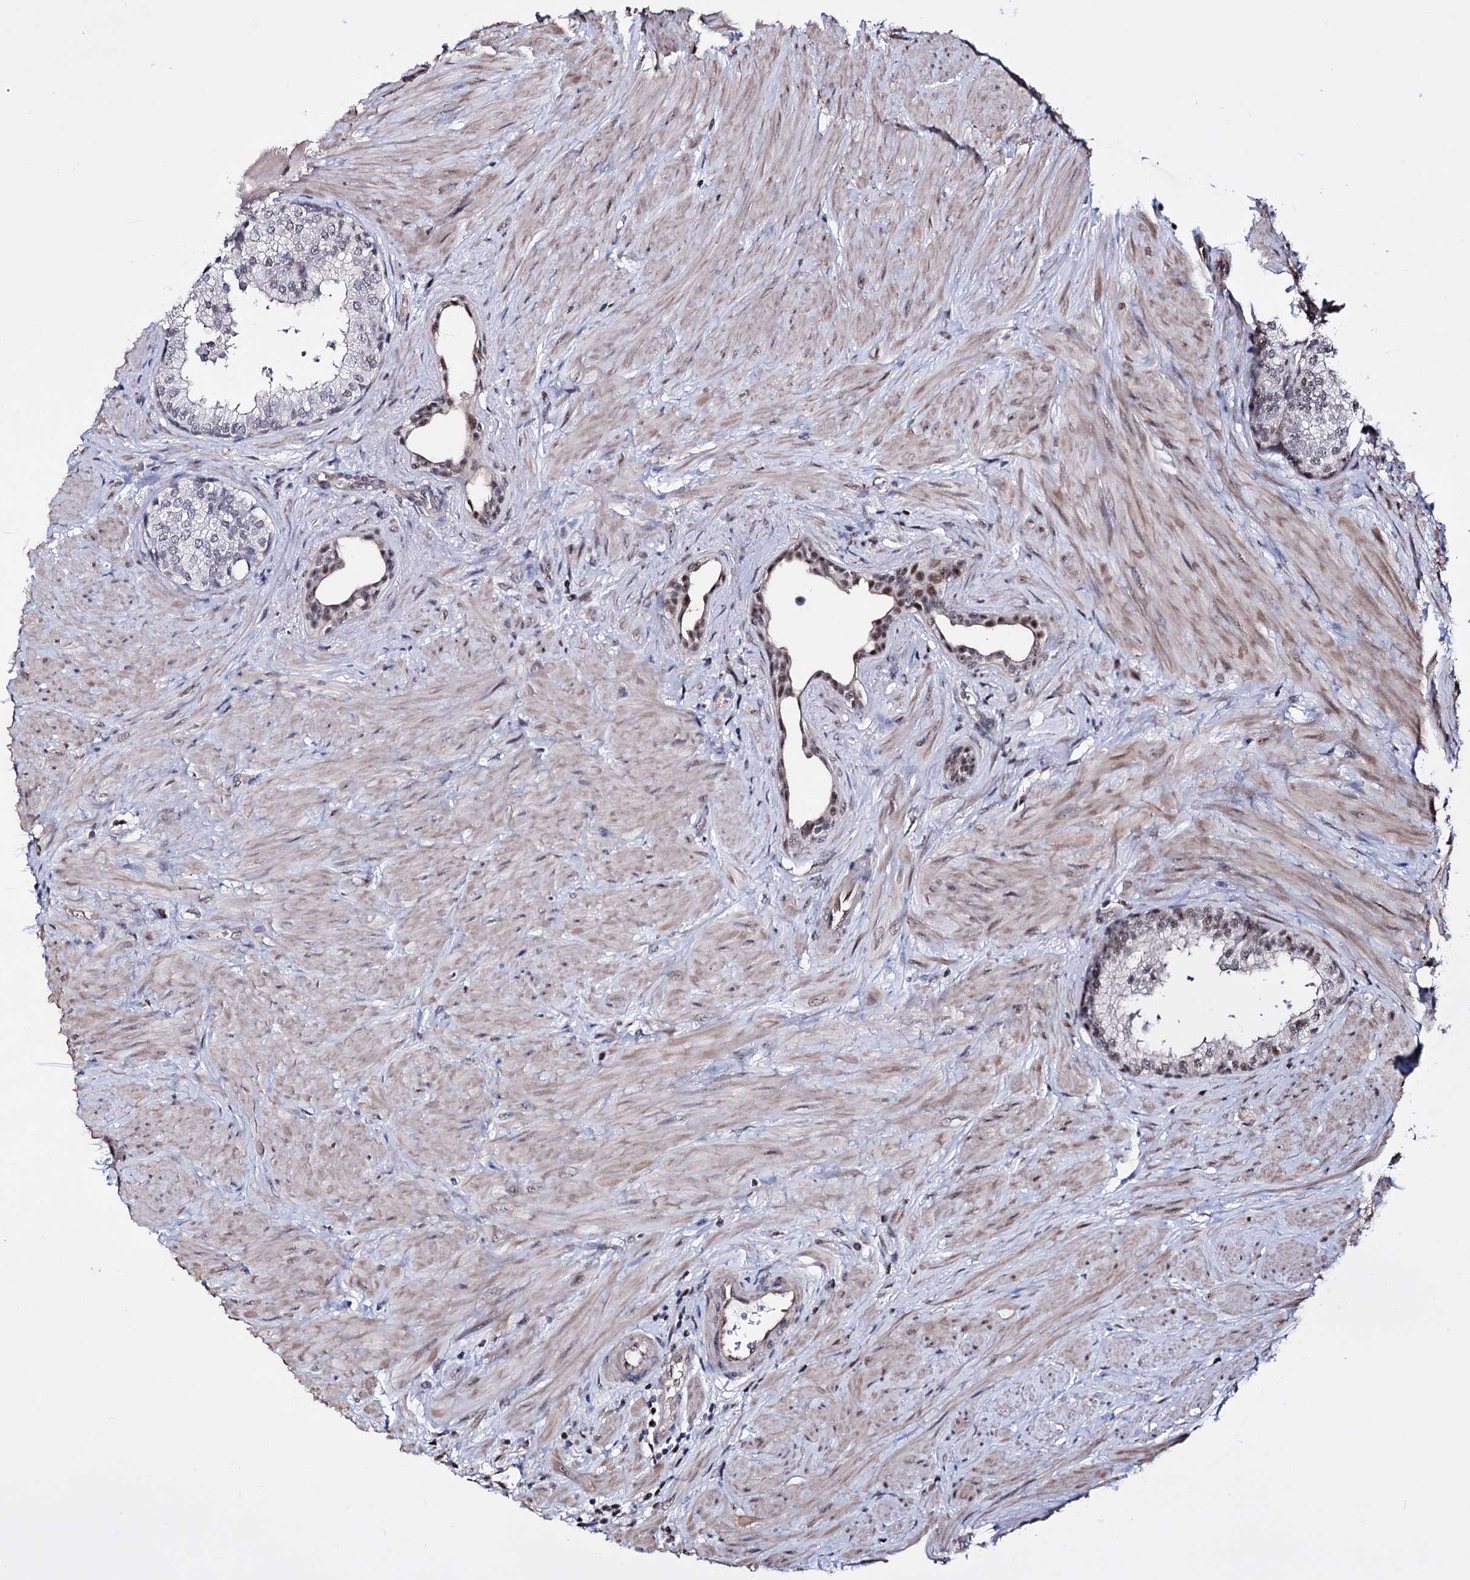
{"staining": {"intensity": "strong", "quantity": "25%-75%", "location": "nuclear"}, "tissue": "prostate", "cell_type": "Glandular cells", "image_type": "normal", "snomed": [{"axis": "morphology", "description": "Normal tissue, NOS"}, {"axis": "topography", "description": "Prostate"}], "caption": "Immunohistochemistry image of benign prostate: prostate stained using immunohistochemistry (IHC) shows high levels of strong protein expression localized specifically in the nuclear of glandular cells, appearing as a nuclear brown color.", "gene": "CHMP7", "patient": {"sex": "male", "age": 48}}